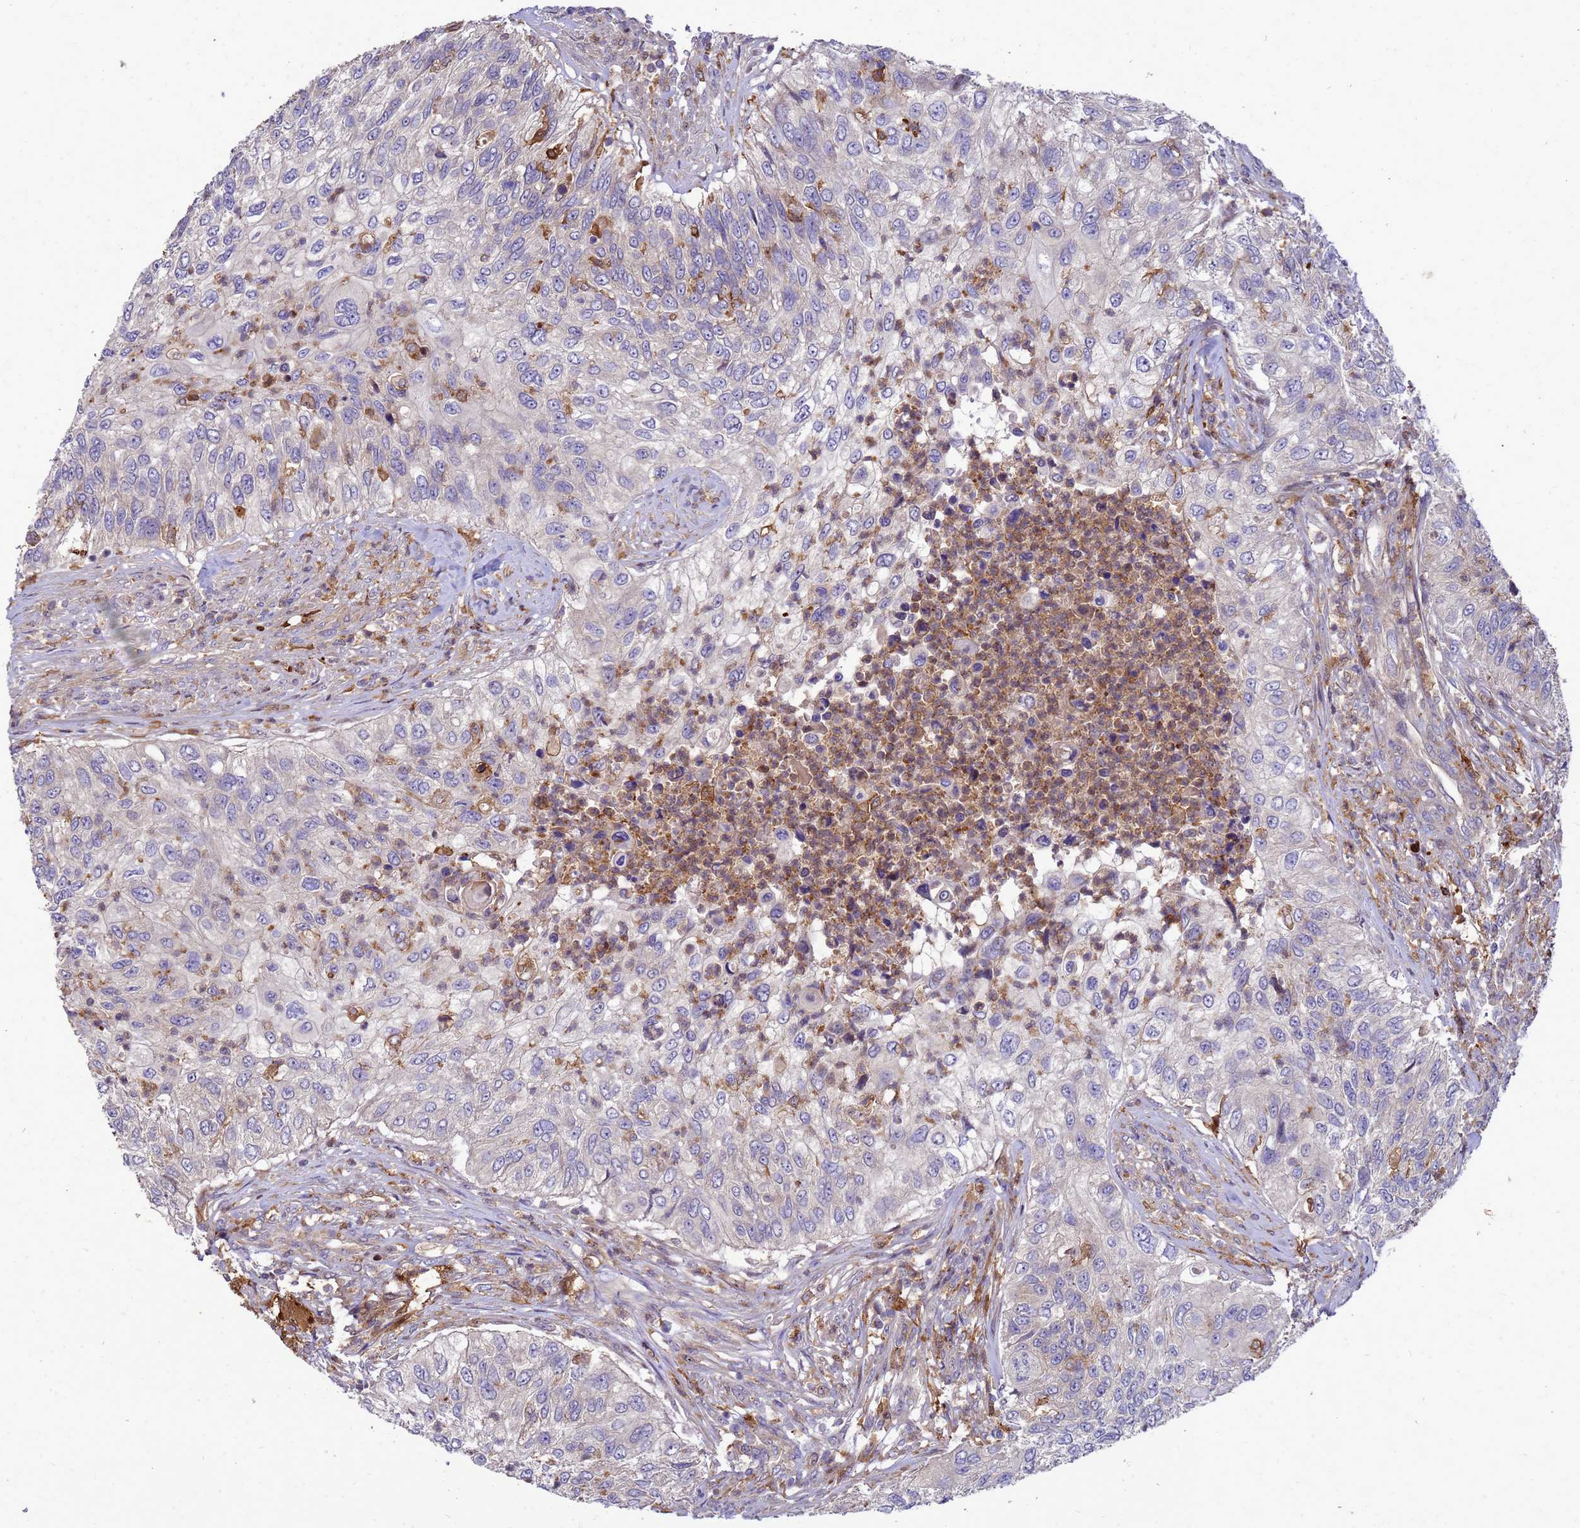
{"staining": {"intensity": "negative", "quantity": "none", "location": "none"}, "tissue": "urothelial cancer", "cell_type": "Tumor cells", "image_type": "cancer", "snomed": [{"axis": "morphology", "description": "Urothelial carcinoma, High grade"}, {"axis": "topography", "description": "Urinary bladder"}], "caption": "Tumor cells show no significant positivity in urothelial carcinoma (high-grade). (DAB immunohistochemistry visualized using brightfield microscopy, high magnification).", "gene": "RNF215", "patient": {"sex": "female", "age": 60}}